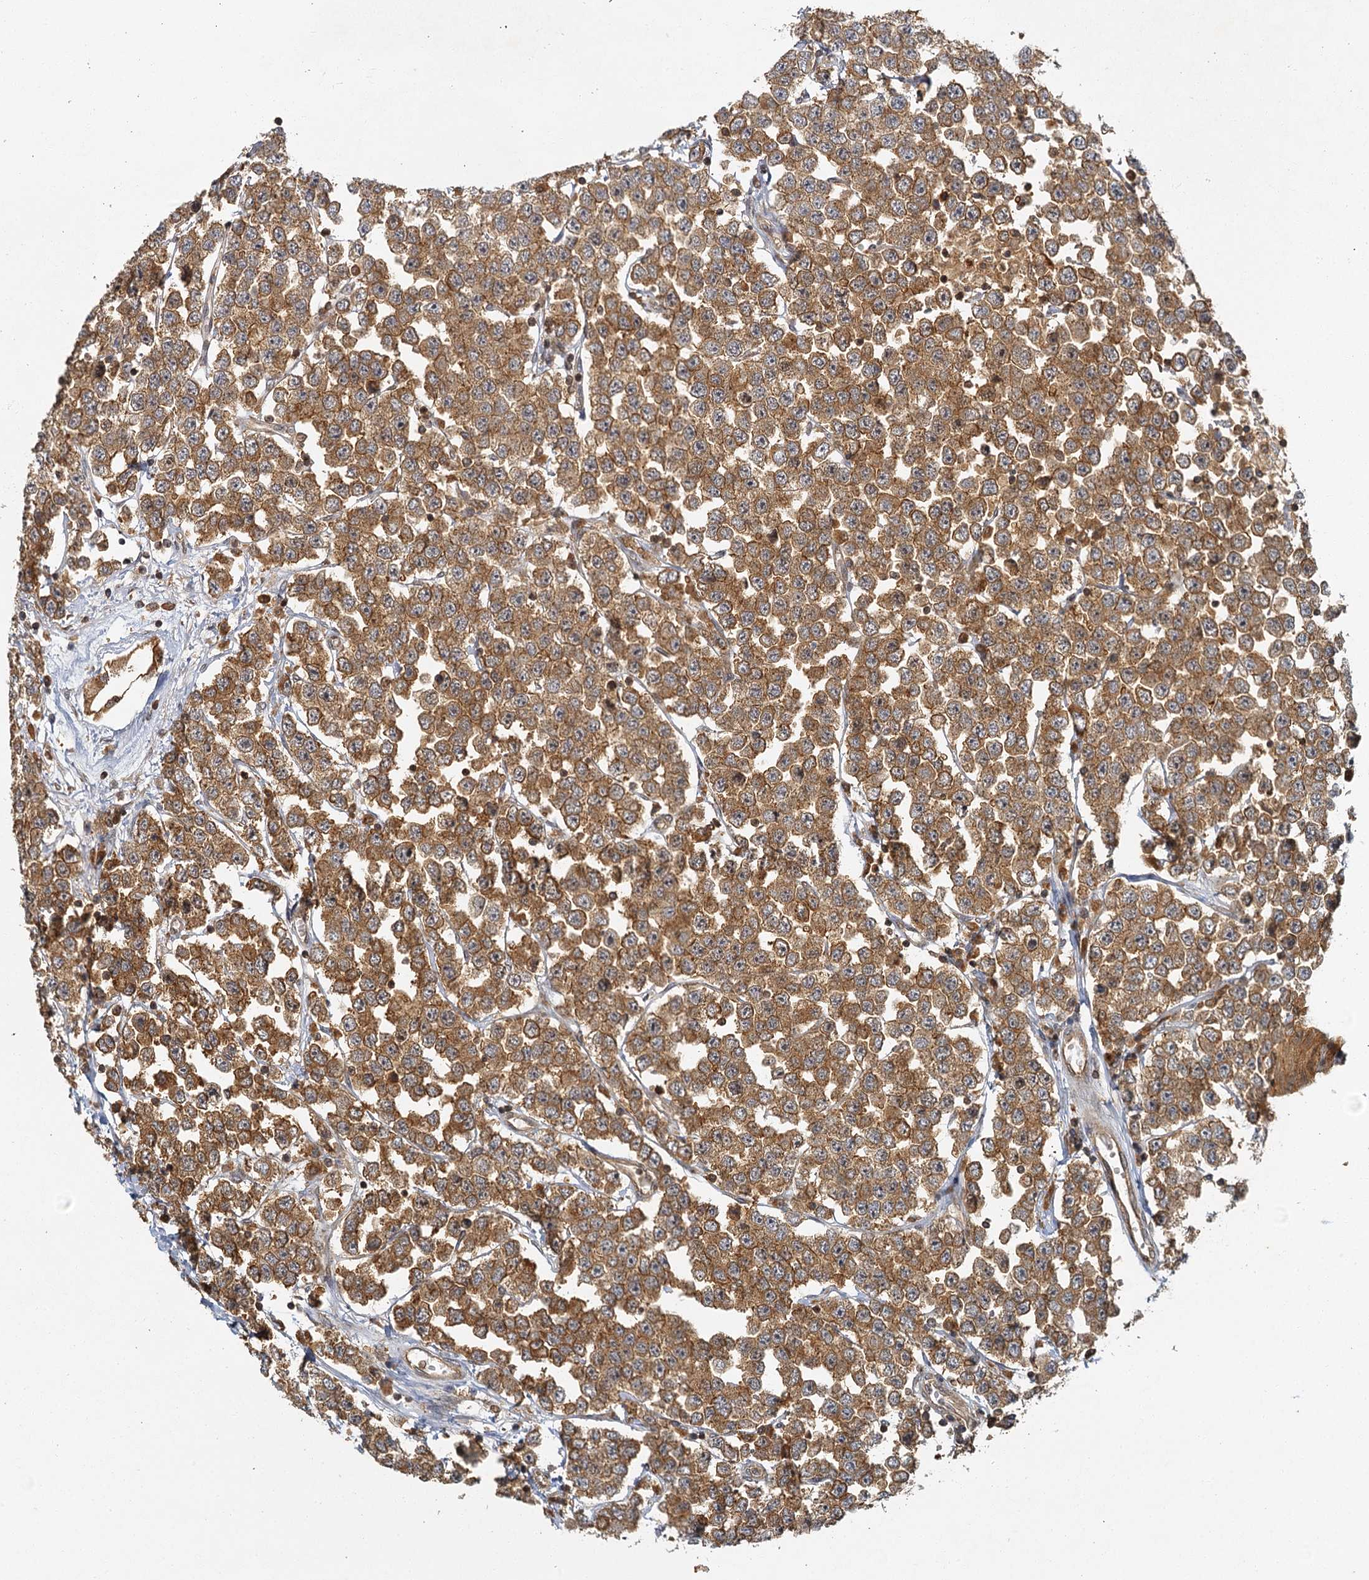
{"staining": {"intensity": "moderate", "quantity": ">75%", "location": "cytoplasmic/membranous"}, "tissue": "testis cancer", "cell_type": "Tumor cells", "image_type": "cancer", "snomed": [{"axis": "morphology", "description": "Seminoma, NOS"}, {"axis": "topography", "description": "Testis"}], "caption": "Protein staining by IHC reveals moderate cytoplasmic/membranous positivity in about >75% of tumor cells in seminoma (testis).", "gene": "ZNF549", "patient": {"sex": "male", "age": 28}}